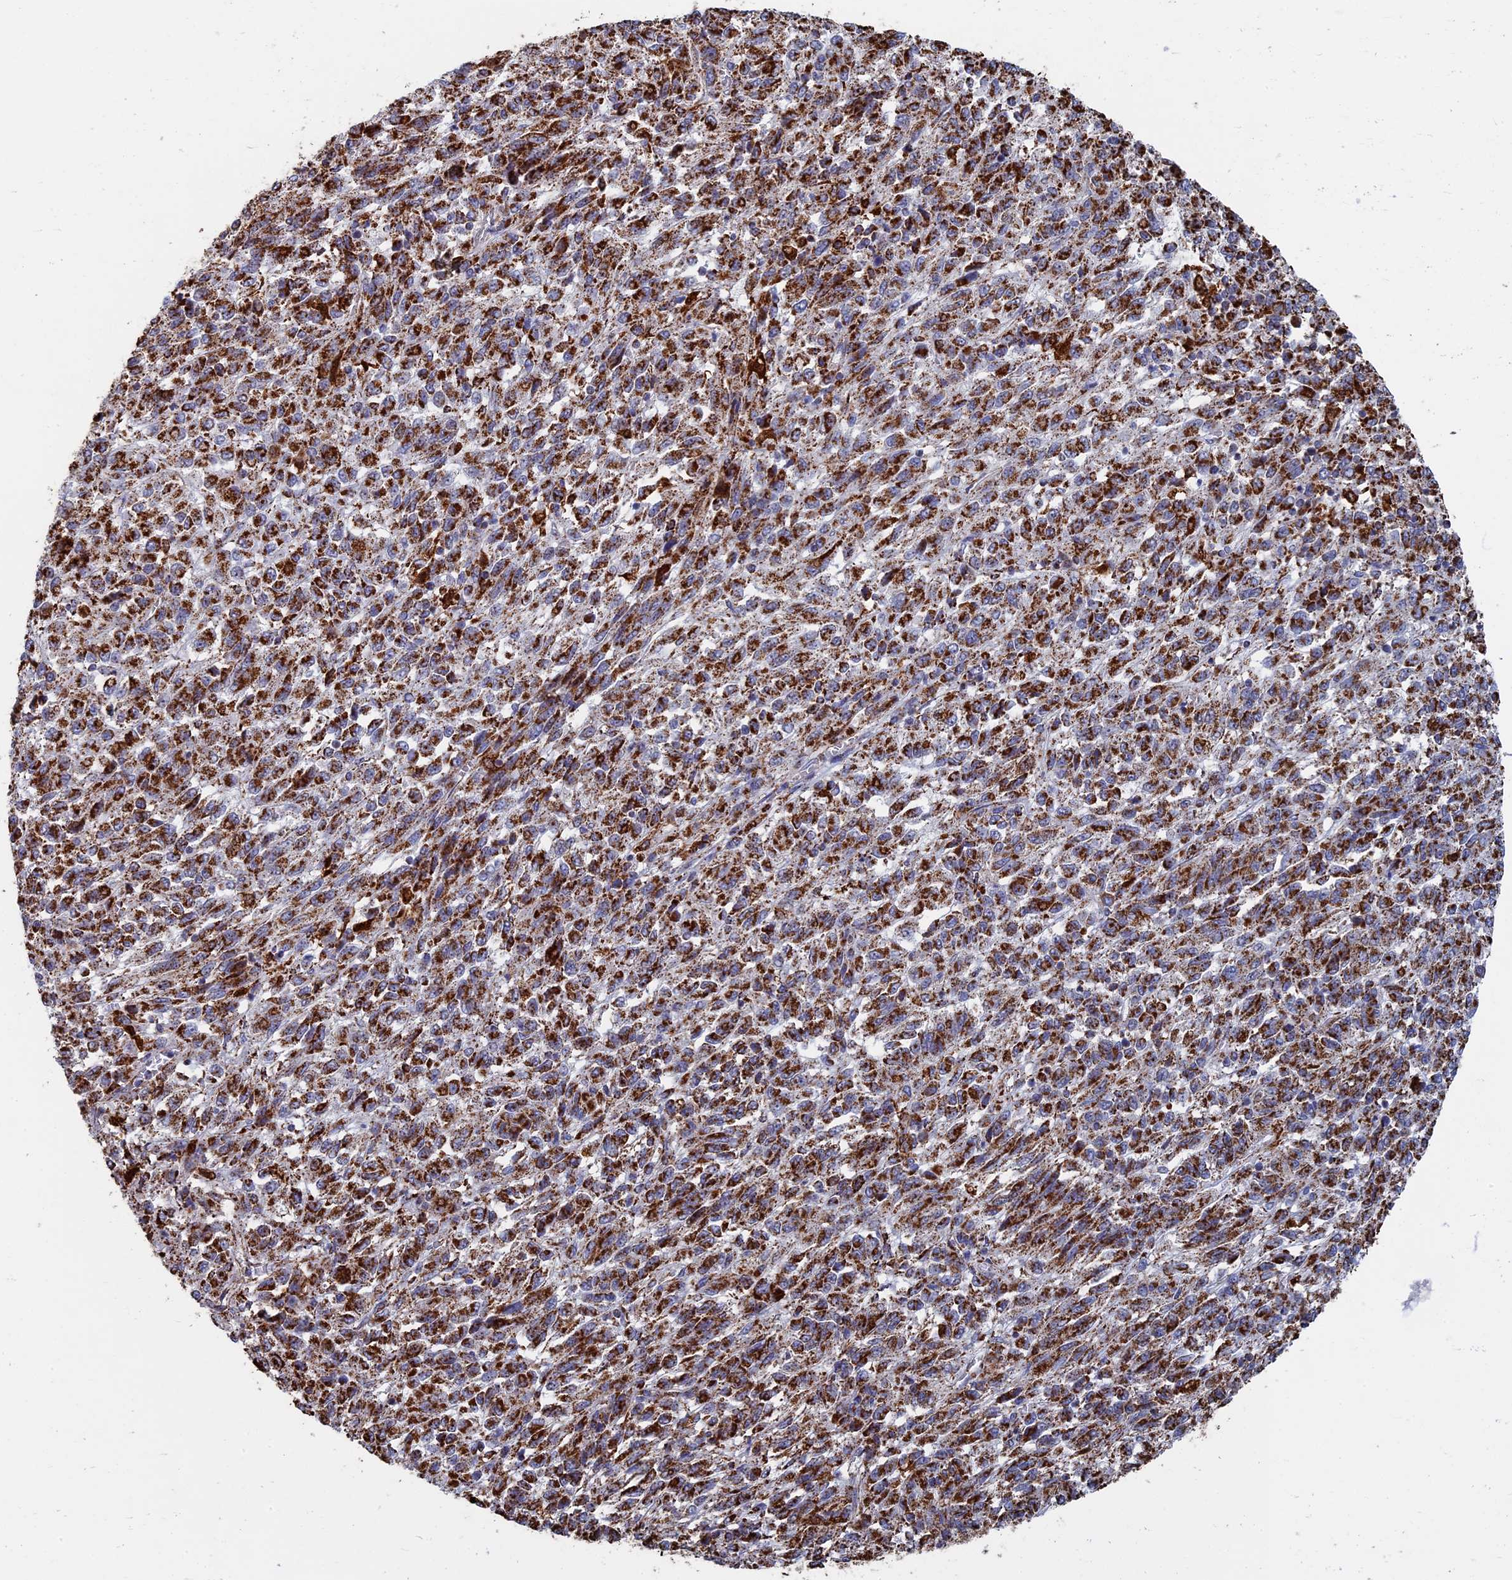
{"staining": {"intensity": "strong", "quantity": ">75%", "location": "cytoplasmic/membranous"}, "tissue": "melanoma", "cell_type": "Tumor cells", "image_type": "cancer", "snomed": [{"axis": "morphology", "description": "Malignant melanoma, Metastatic site"}, {"axis": "topography", "description": "Lung"}], "caption": "Protein staining exhibits strong cytoplasmic/membranous positivity in approximately >75% of tumor cells in malignant melanoma (metastatic site).", "gene": "SEC24D", "patient": {"sex": "male", "age": 64}}